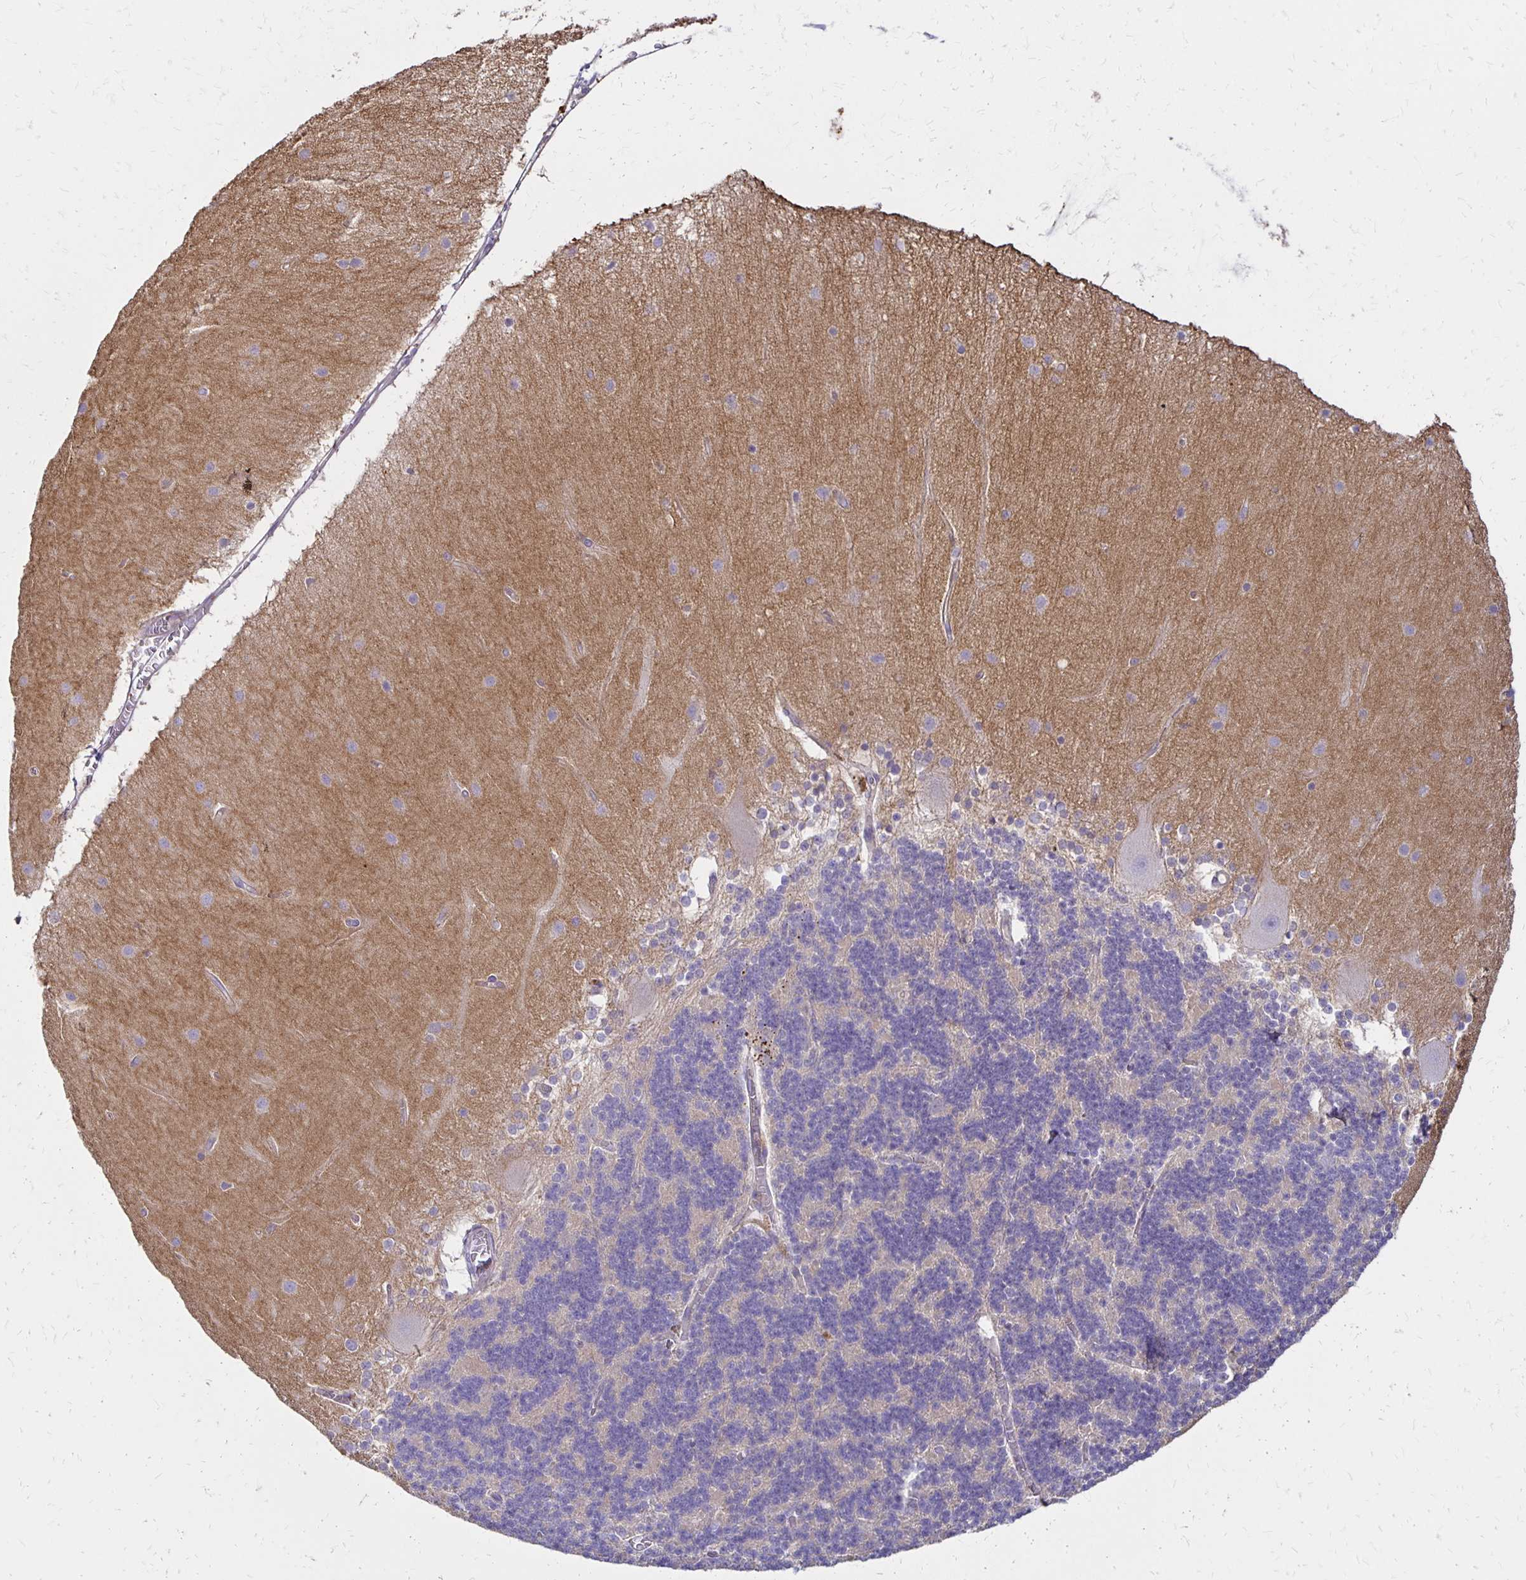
{"staining": {"intensity": "negative", "quantity": "none", "location": "none"}, "tissue": "cerebellum", "cell_type": "Cells in granular layer", "image_type": "normal", "snomed": [{"axis": "morphology", "description": "Normal tissue, NOS"}, {"axis": "topography", "description": "Cerebellum"}], "caption": "Immunohistochemistry (IHC) image of unremarkable cerebellum: cerebellum stained with DAB shows no significant protein positivity in cells in granular layer. (DAB IHC with hematoxylin counter stain).", "gene": "TTYH1", "patient": {"sex": "female", "age": 54}}